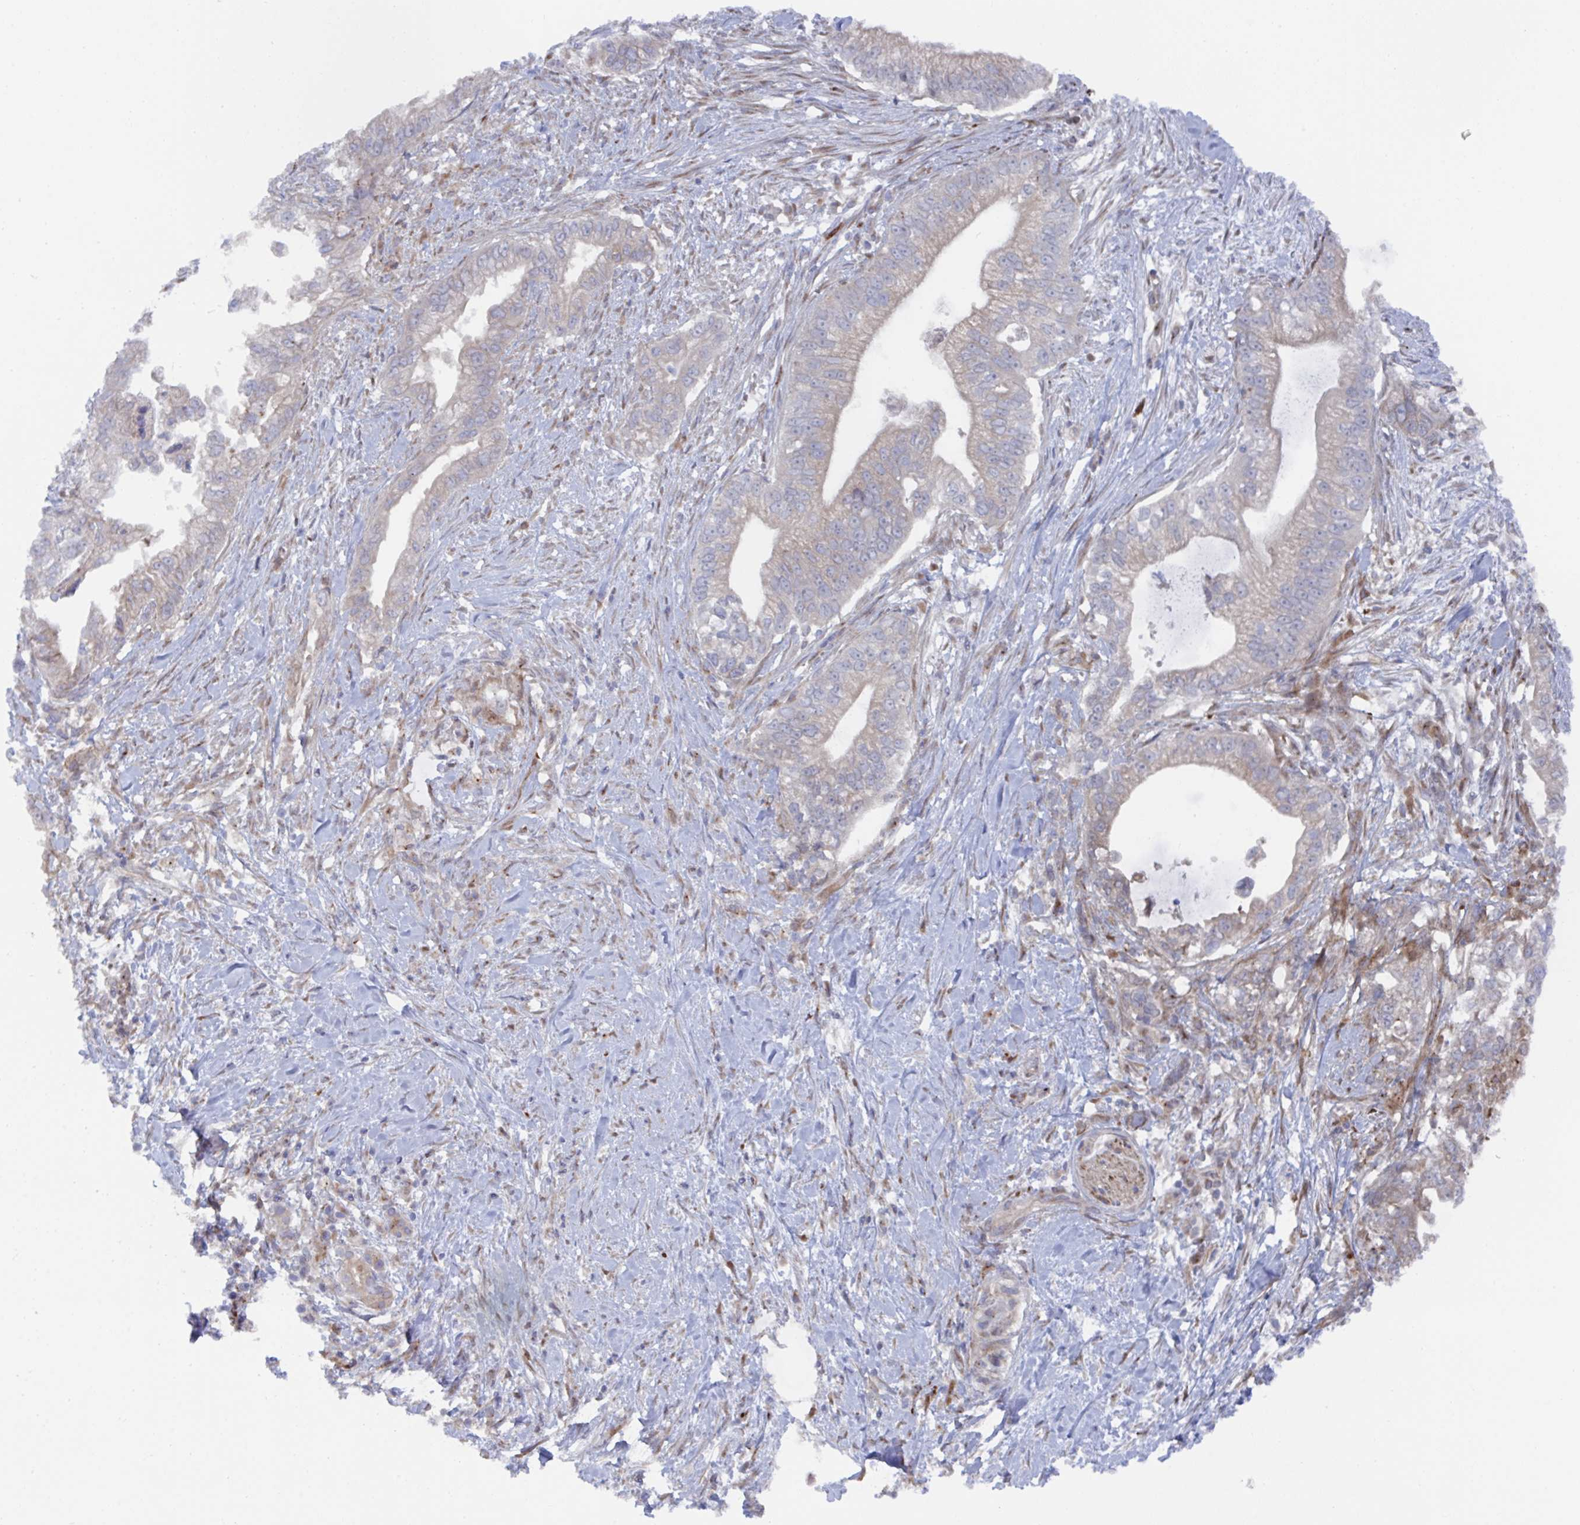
{"staining": {"intensity": "moderate", "quantity": "<25%", "location": "cytoplasmic/membranous"}, "tissue": "pancreatic cancer", "cell_type": "Tumor cells", "image_type": "cancer", "snomed": [{"axis": "morphology", "description": "Adenocarcinoma, NOS"}, {"axis": "topography", "description": "Pancreas"}], "caption": "Immunohistochemistry (IHC) micrograph of neoplastic tissue: pancreatic adenocarcinoma stained using immunohistochemistry (IHC) demonstrates low levels of moderate protein expression localized specifically in the cytoplasmic/membranous of tumor cells, appearing as a cytoplasmic/membranous brown color.", "gene": "FJX1", "patient": {"sex": "male", "age": 70}}